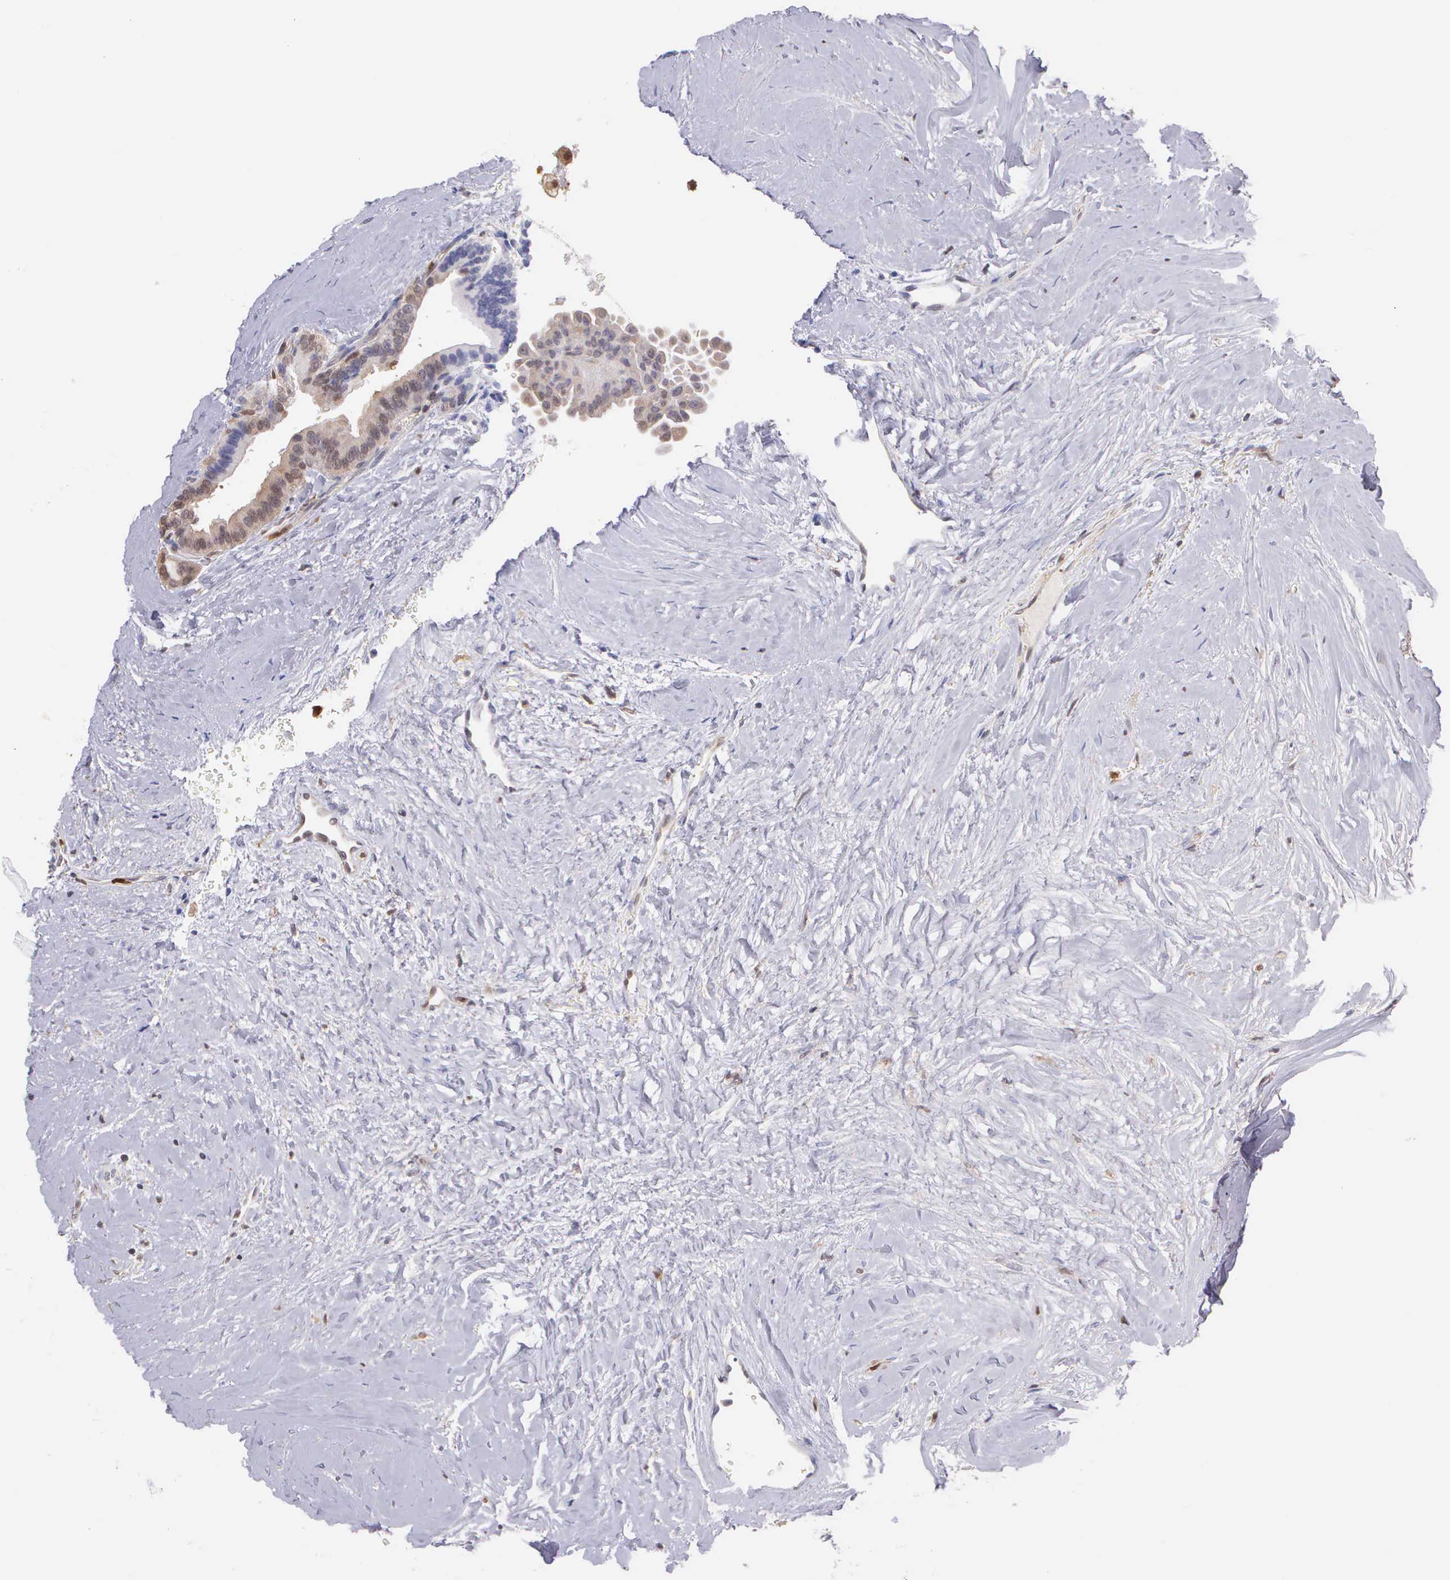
{"staining": {"intensity": "weak", "quantity": ">75%", "location": "cytoplasmic/membranous"}, "tissue": "thyroid cancer", "cell_type": "Tumor cells", "image_type": "cancer", "snomed": [{"axis": "morphology", "description": "Papillary adenocarcinoma, NOS"}, {"axis": "topography", "description": "Thyroid gland"}], "caption": "There is low levels of weak cytoplasmic/membranous staining in tumor cells of thyroid cancer, as demonstrated by immunohistochemical staining (brown color).", "gene": "BID", "patient": {"sex": "male", "age": 87}}